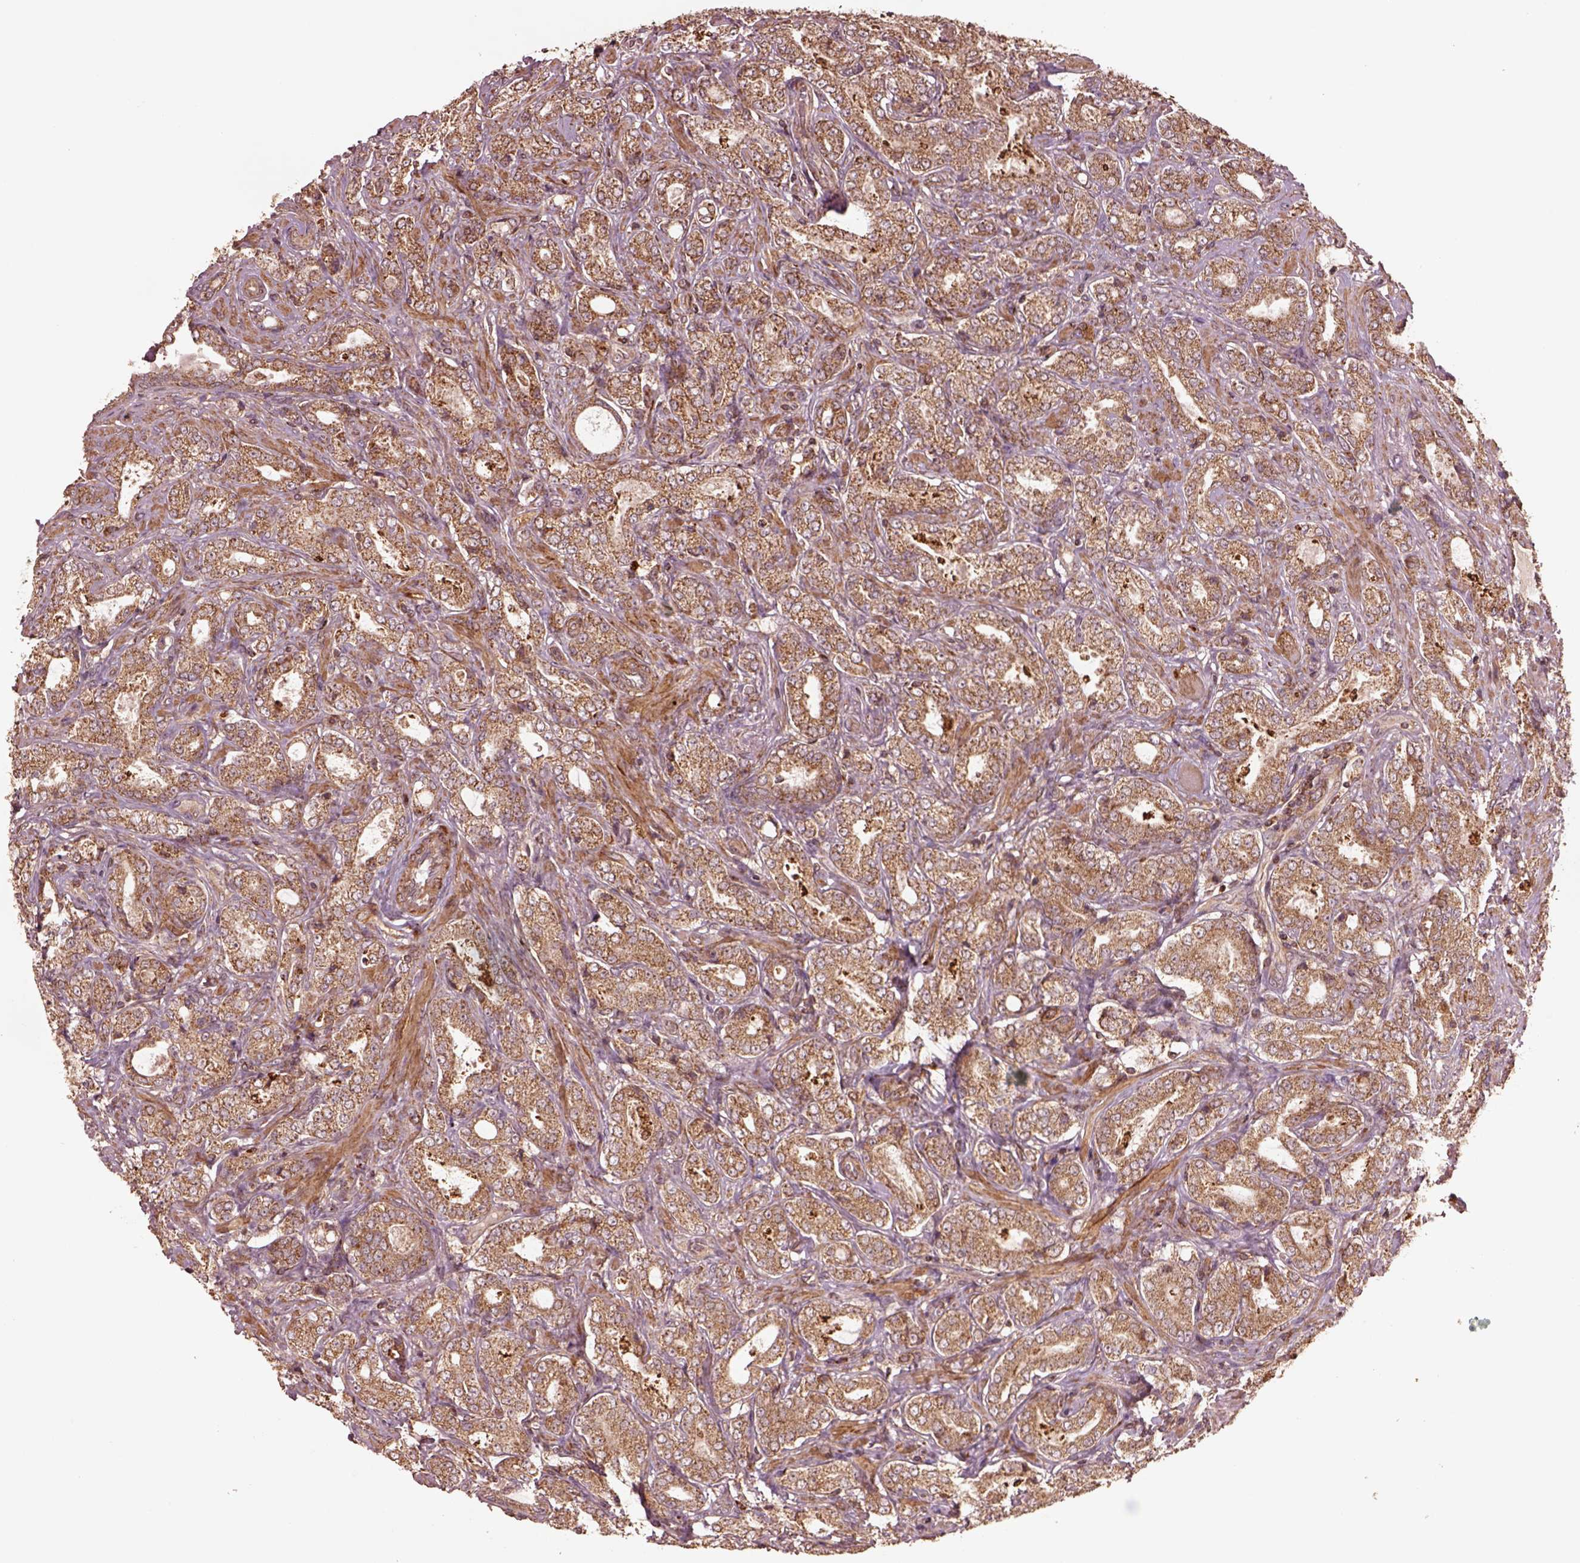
{"staining": {"intensity": "moderate", "quantity": ">75%", "location": "cytoplasmic/membranous"}, "tissue": "prostate cancer", "cell_type": "Tumor cells", "image_type": "cancer", "snomed": [{"axis": "morphology", "description": "Adenocarcinoma, NOS"}, {"axis": "topography", "description": "Prostate"}], "caption": "Prostate cancer (adenocarcinoma) tissue reveals moderate cytoplasmic/membranous expression in approximately >75% of tumor cells, visualized by immunohistochemistry.", "gene": "SEL1L3", "patient": {"sex": "male", "age": 64}}